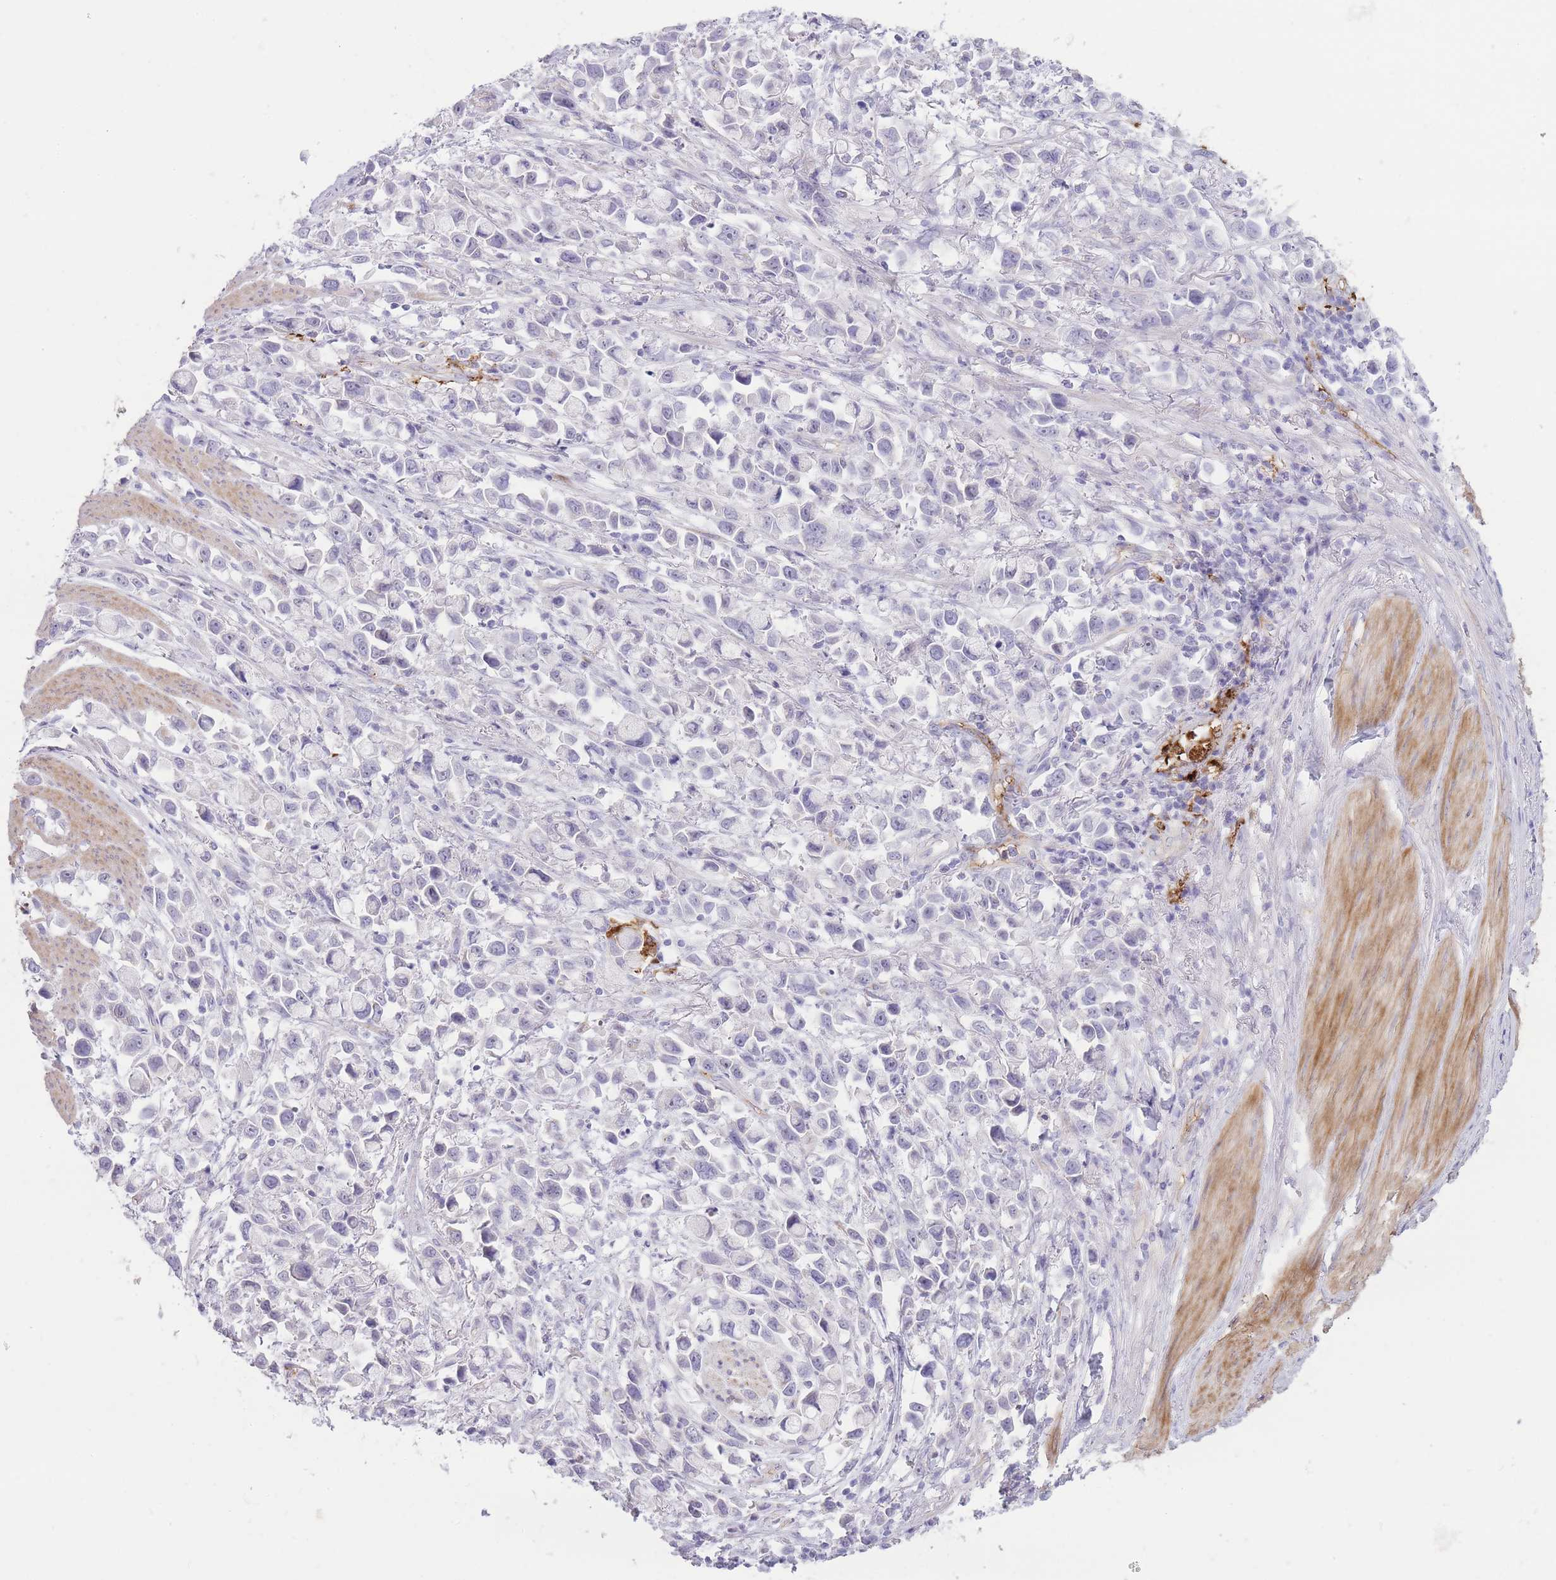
{"staining": {"intensity": "negative", "quantity": "none", "location": "none"}, "tissue": "stomach cancer", "cell_type": "Tumor cells", "image_type": "cancer", "snomed": [{"axis": "morphology", "description": "Adenocarcinoma, NOS"}, {"axis": "topography", "description": "Stomach"}], "caption": "High power microscopy histopathology image of an IHC image of stomach cancer, revealing no significant staining in tumor cells.", "gene": "UTP14A", "patient": {"sex": "female", "age": 81}}